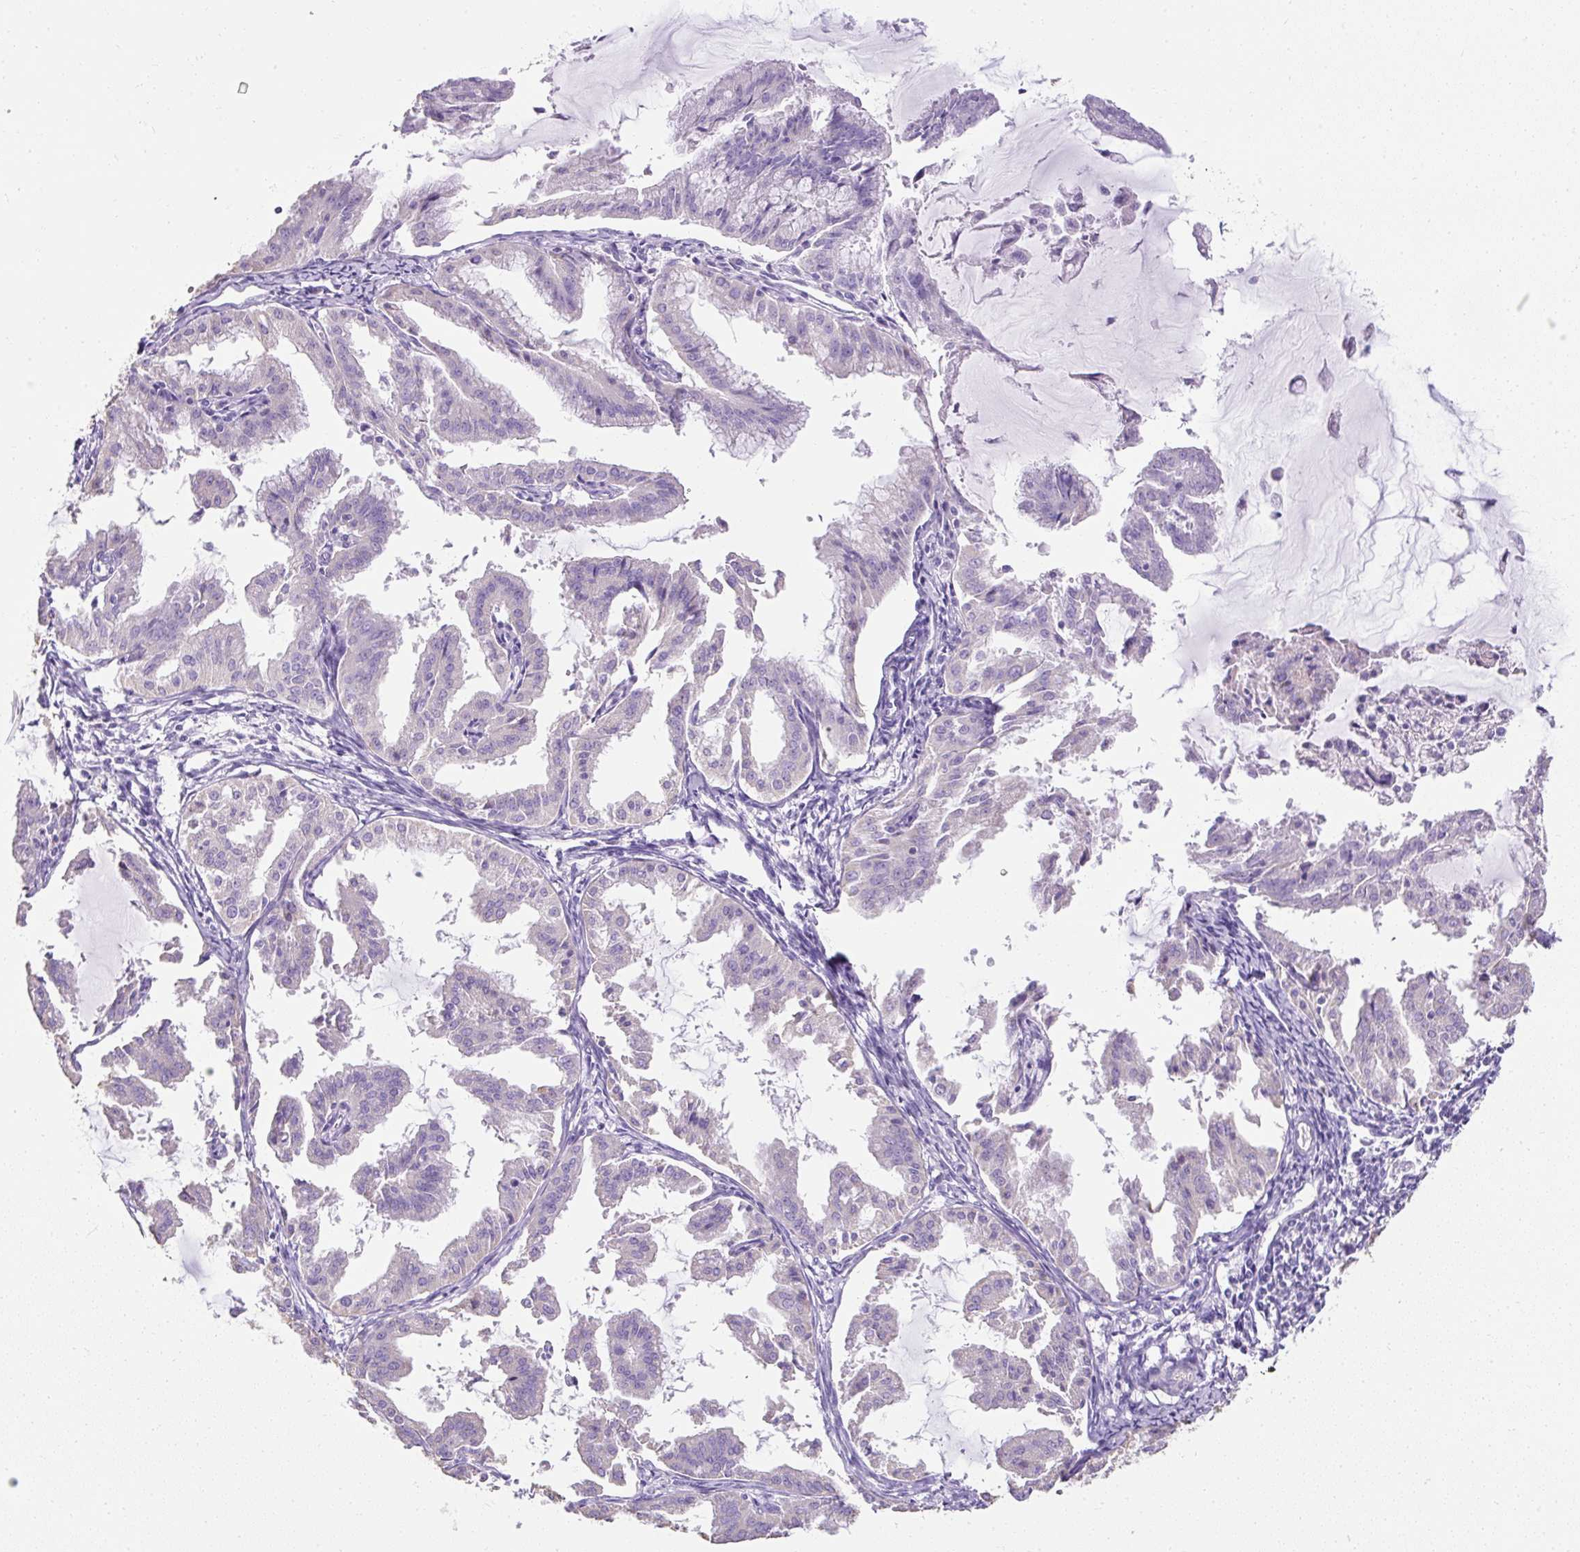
{"staining": {"intensity": "negative", "quantity": "none", "location": "none"}, "tissue": "endometrial cancer", "cell_type": "Tumor cells", "image_type": "cancer", "snomed": [{"axis": "morphology", "description": "Adenocarcinoma, NOS"}, {"axis": "topography", "description": "Endometrium"}], "caption": "Tumor cells are negative for protein expression in human endometrial cancer.", "gene": "C2CD4C", "patient": {"sex": "female", "age": 70}}